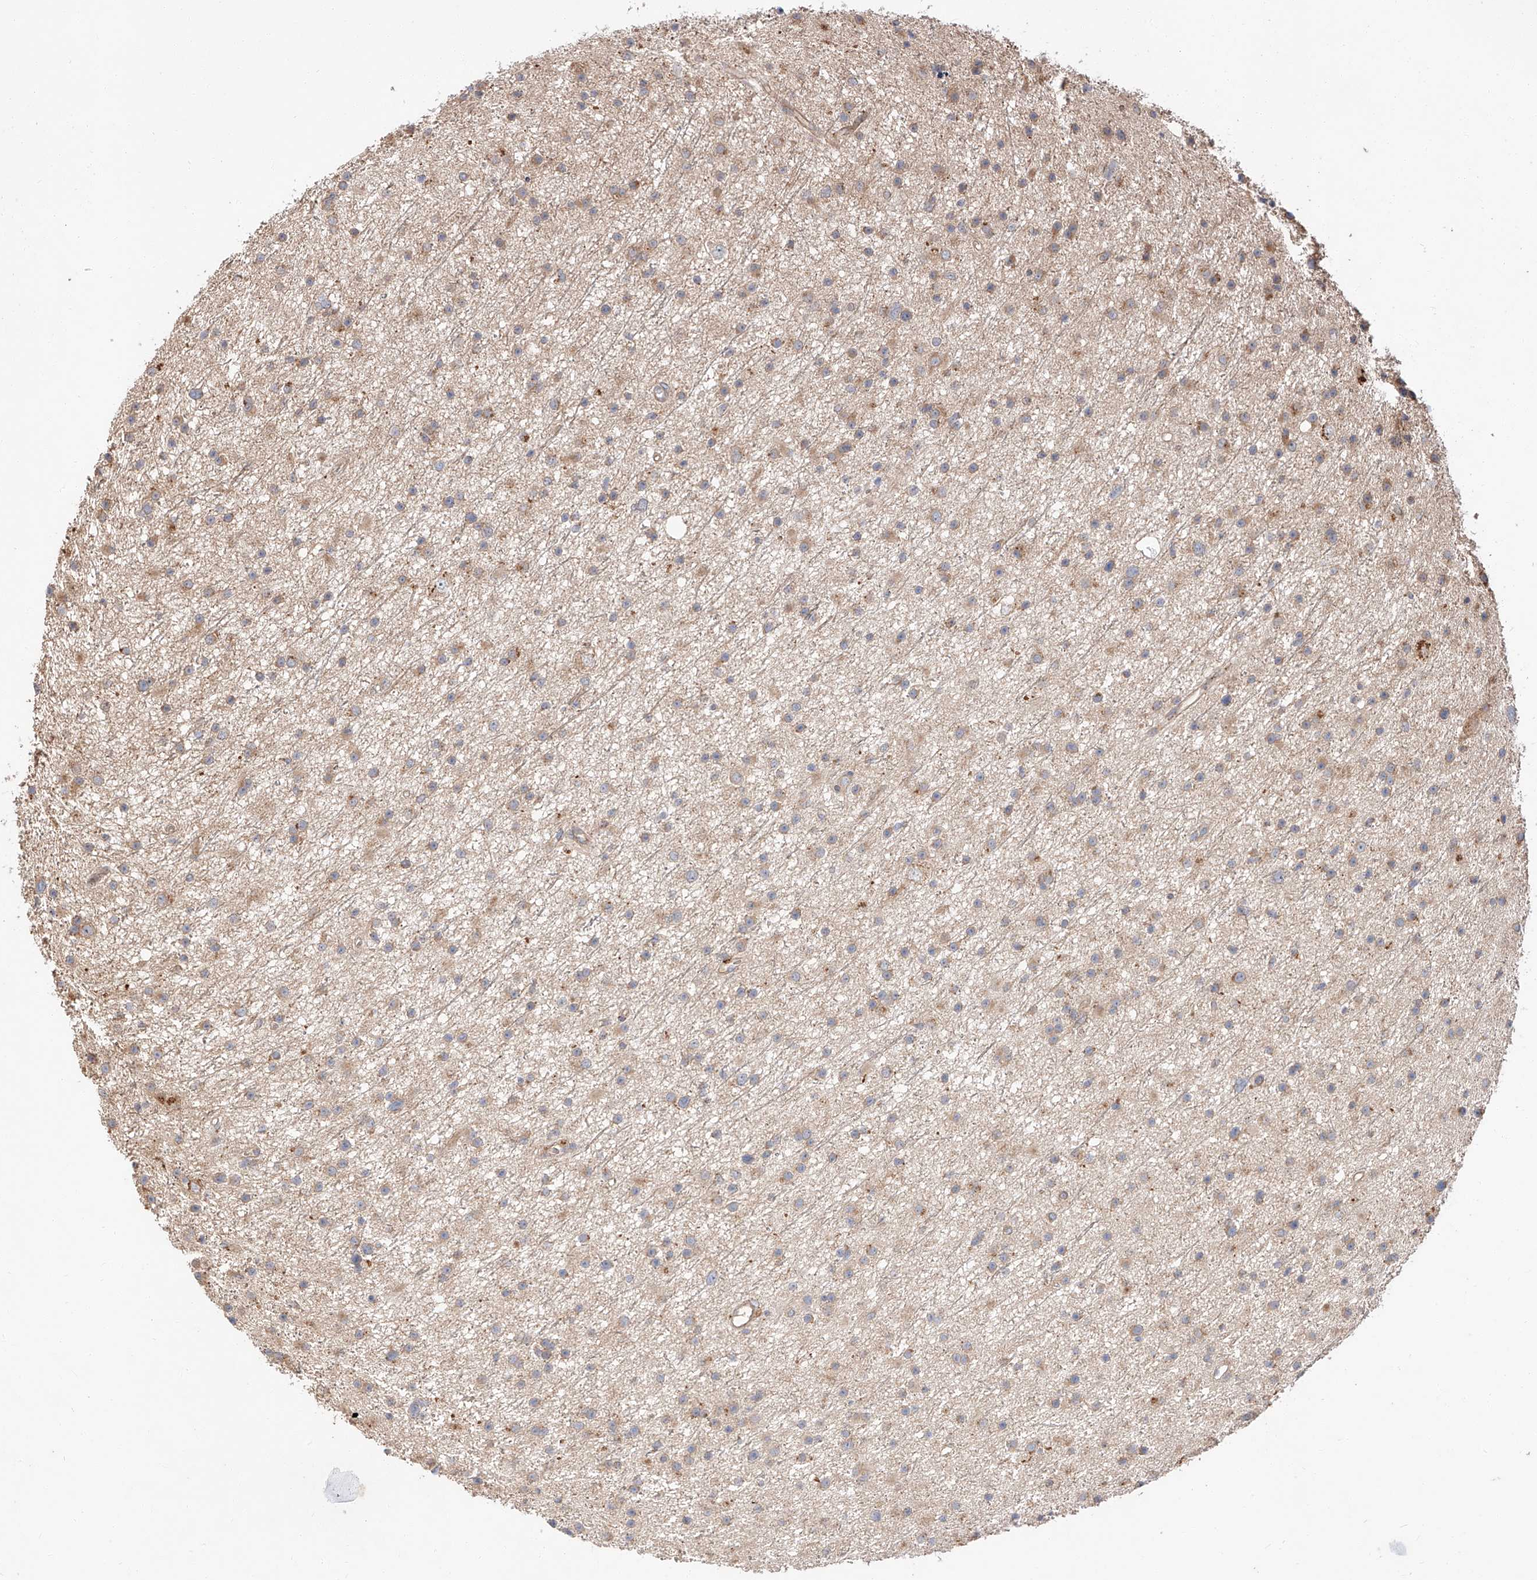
{"staining": {"intensity": "weak", "quantity": "25%-75%", "location": "cytoplasmic/membranous"}, "tissue": "glioma", "cell_type": "Tumor cells", "image_type": "cancer", "snomed": [{"axis": "morphology", "description": "Glioma, malignant, Low grade"}, {"axis": "topography", "description": "Cerebral cortex"}], "caption": "This histopathology image demonstrates glioma stained with immunohistochemistry (IHC) to label a protein in brown. The cytoplasmic/membranous of tumor cells show weak positivity for the protein. Nuclei are counter-stained blue.", "gene": "DIRAS3", "patient": {"sex": "female", "age": 39}}